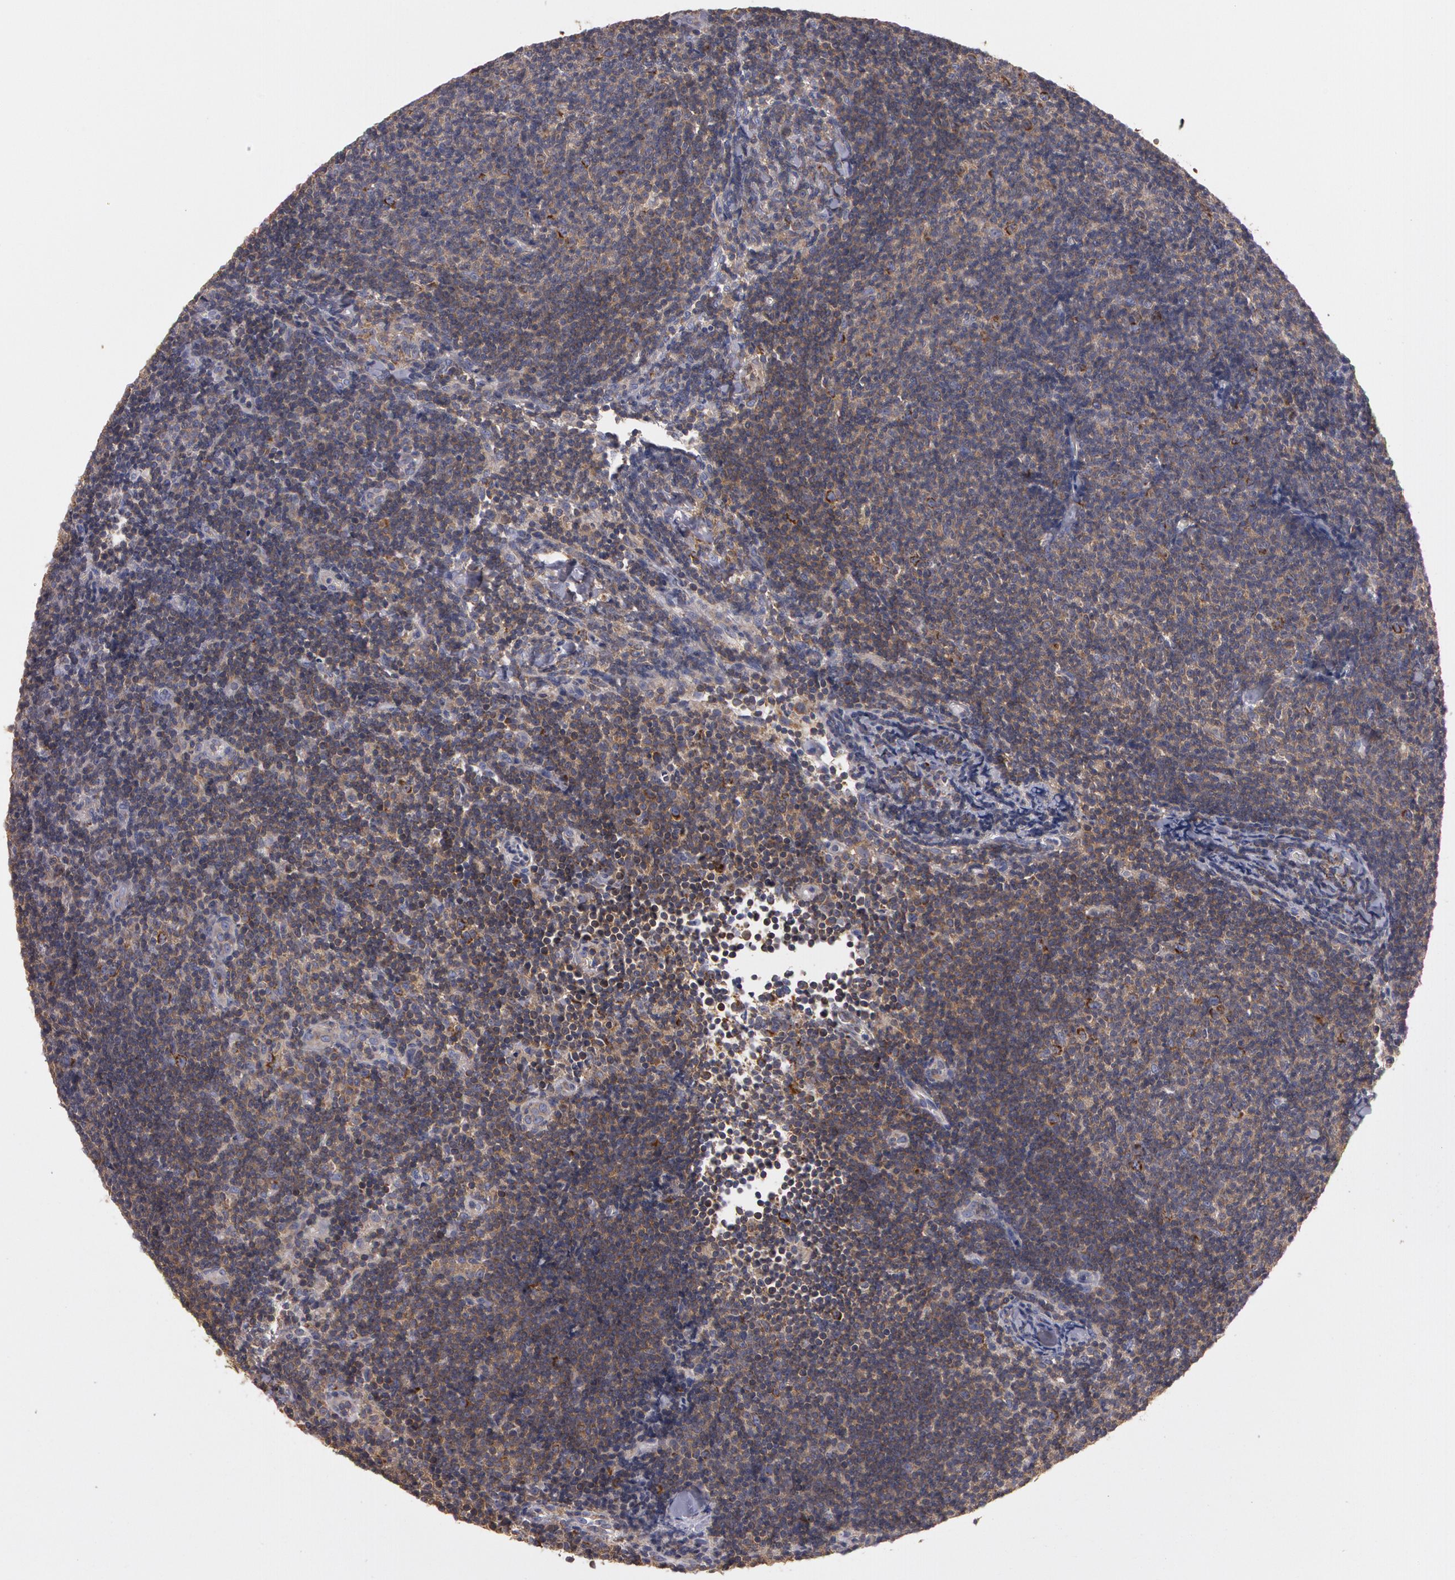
{"staining": {"intensity": "moderate", "quantity": ">75%", "location": "cytoplasmic/membranous"}, "tissue": "lymphoma", "cell_type": "Tumor cells", "image_type": "cancer", "snomed": [{"axis": "morphology", "description": "Malignant lymphoma, non-Hodgkin's type, Low grade"}, {"axis": "topography", "description": "Lymph node"}], "caption": "This image demonstrates immunohistochemistry staining of malignant lymphoma, non-Hodgkin's type (low-grade), with medium moderate cytoplasmic/membranous expression in about >75% of tumor cells.", "gene": "NEK9", "patient": {"sex": "male", "age": 49}}